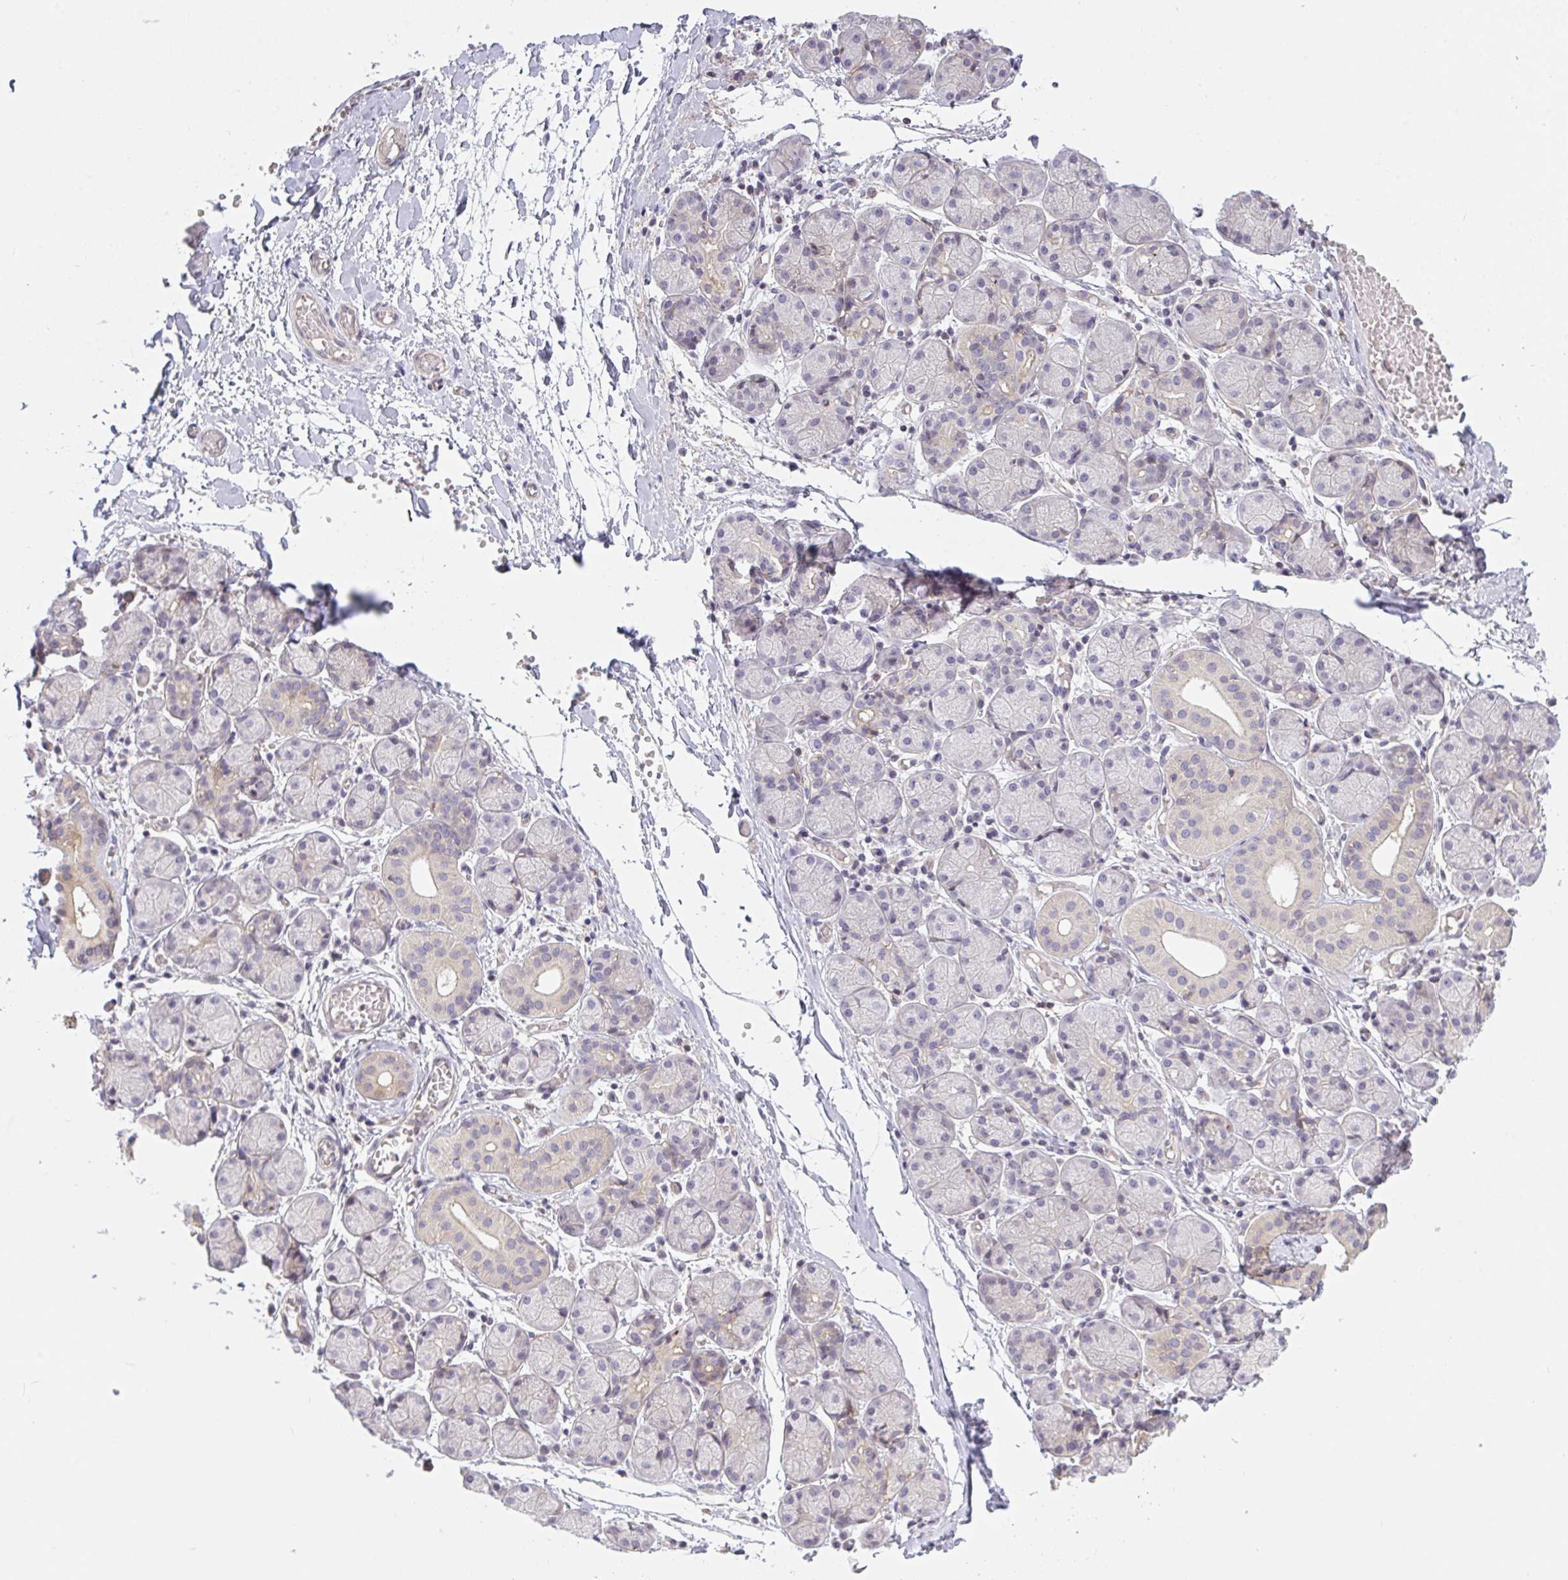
{"staining": {"intensity": "weak", "quantity": "<25%", "location": "cytoplasmic/membranous"}, "tissue": "salivary gland", "cell_type": "Glandular cells", "image_type": "normal", "snomed": [{"axis": "morphology", "description": "Normal tissue, NOS"}, {"axis": "topography", "description": "Salivary gland"}], "caption": "DAB immunohistochemical staining of benign salivary gland shows no significant positivity in glandular cells.", "gene": "GSDMB", "patient": {"sex": "female", "age": 24}}